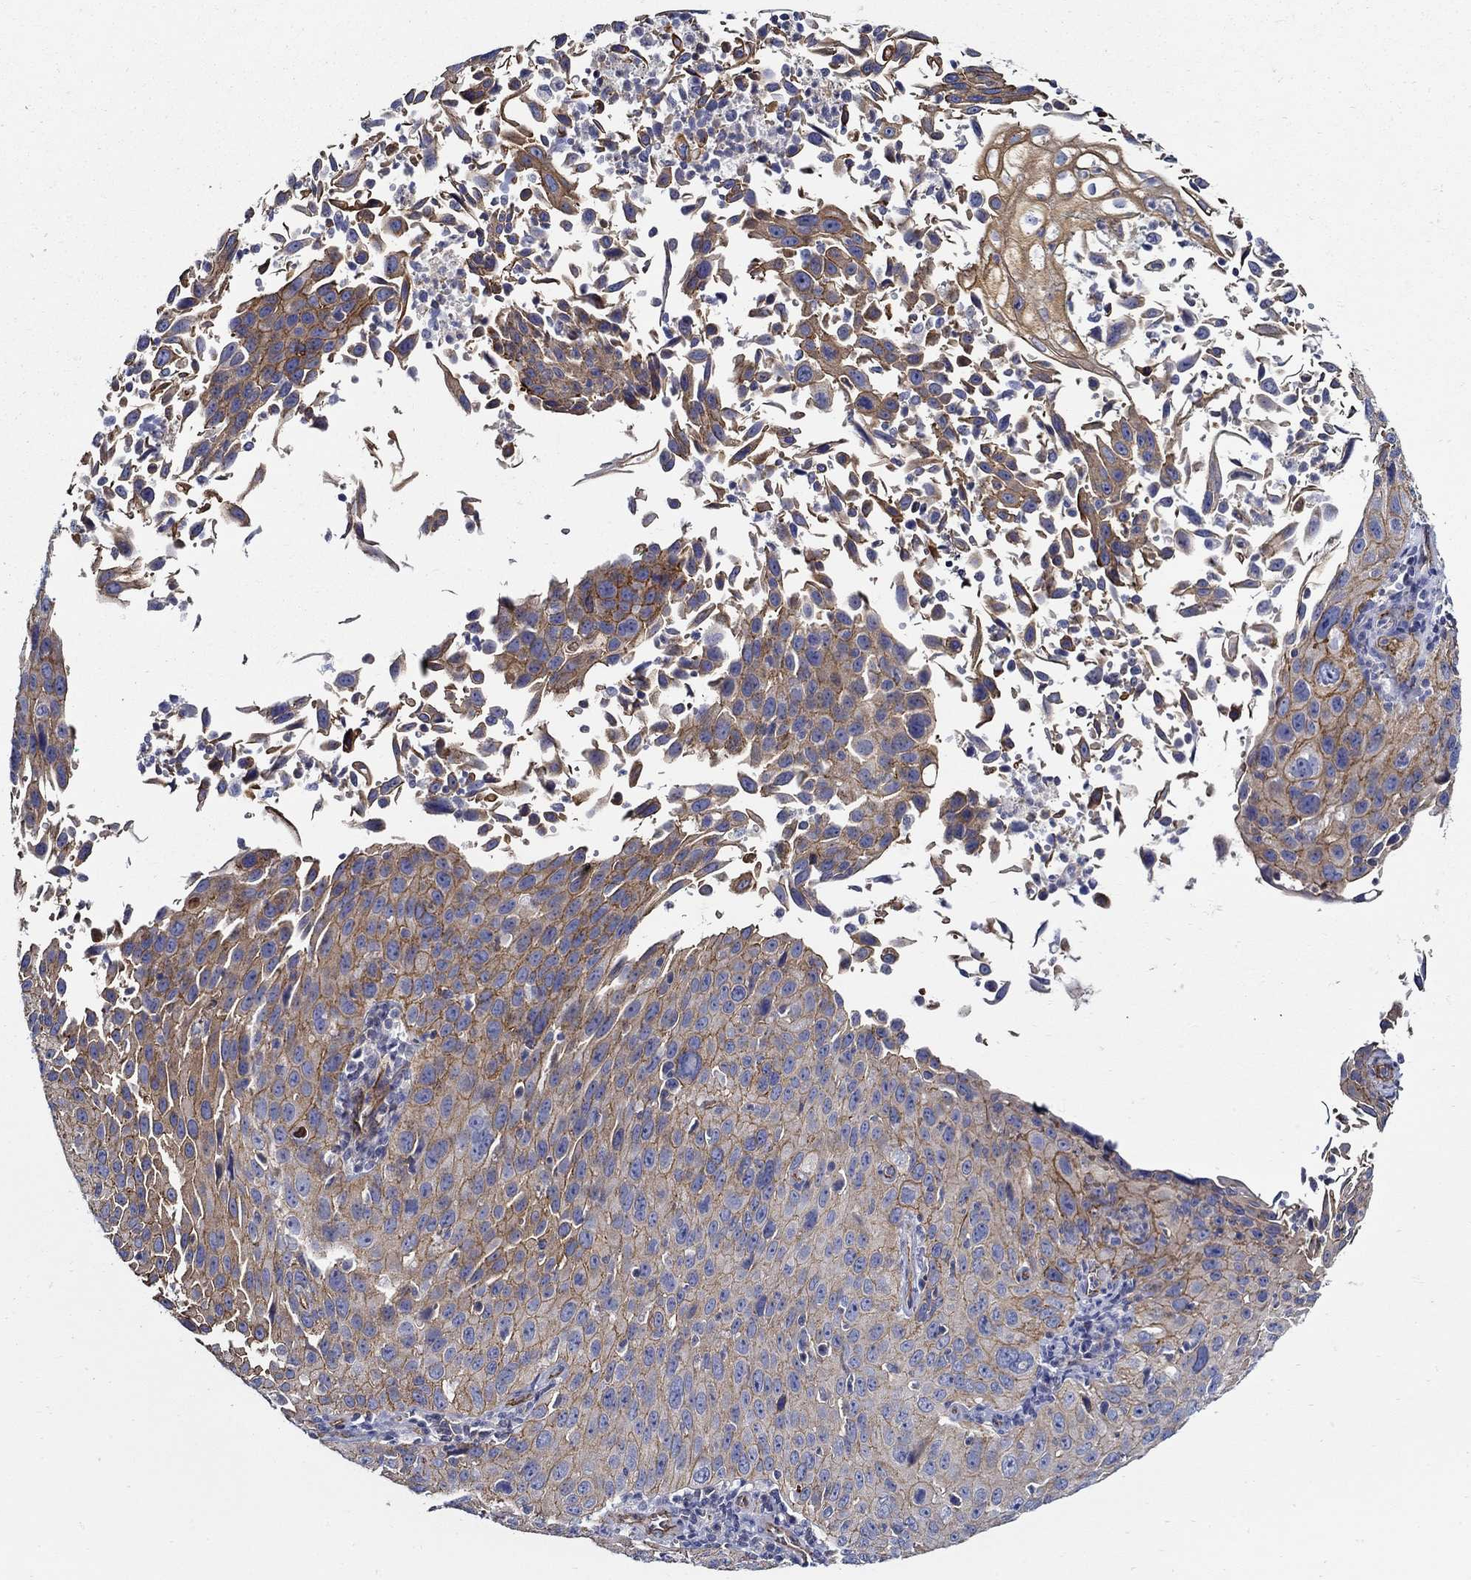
{"staining": {"intensity": "strong", "quantity": "25%-75%", "location": "cytoplasmic/membranous"}, "tissue": "cervical cancer", "cell_type": "Tumor cells", "image_type": "cancer", "snomed": [{"axis": "morphology", "description": "Squamous cell carcinoma, NOS"}, {"axis": "topography", "description": "Cervix"}], "caption": "A high amount of strong cytoplasmic/membranous expression is identified in approximately 25%-75% of tumor cells in squamous cell carcinoma (cervical) tissue.", "gene": "APBB3", "patient": {"sex": "female", "age": 26}}